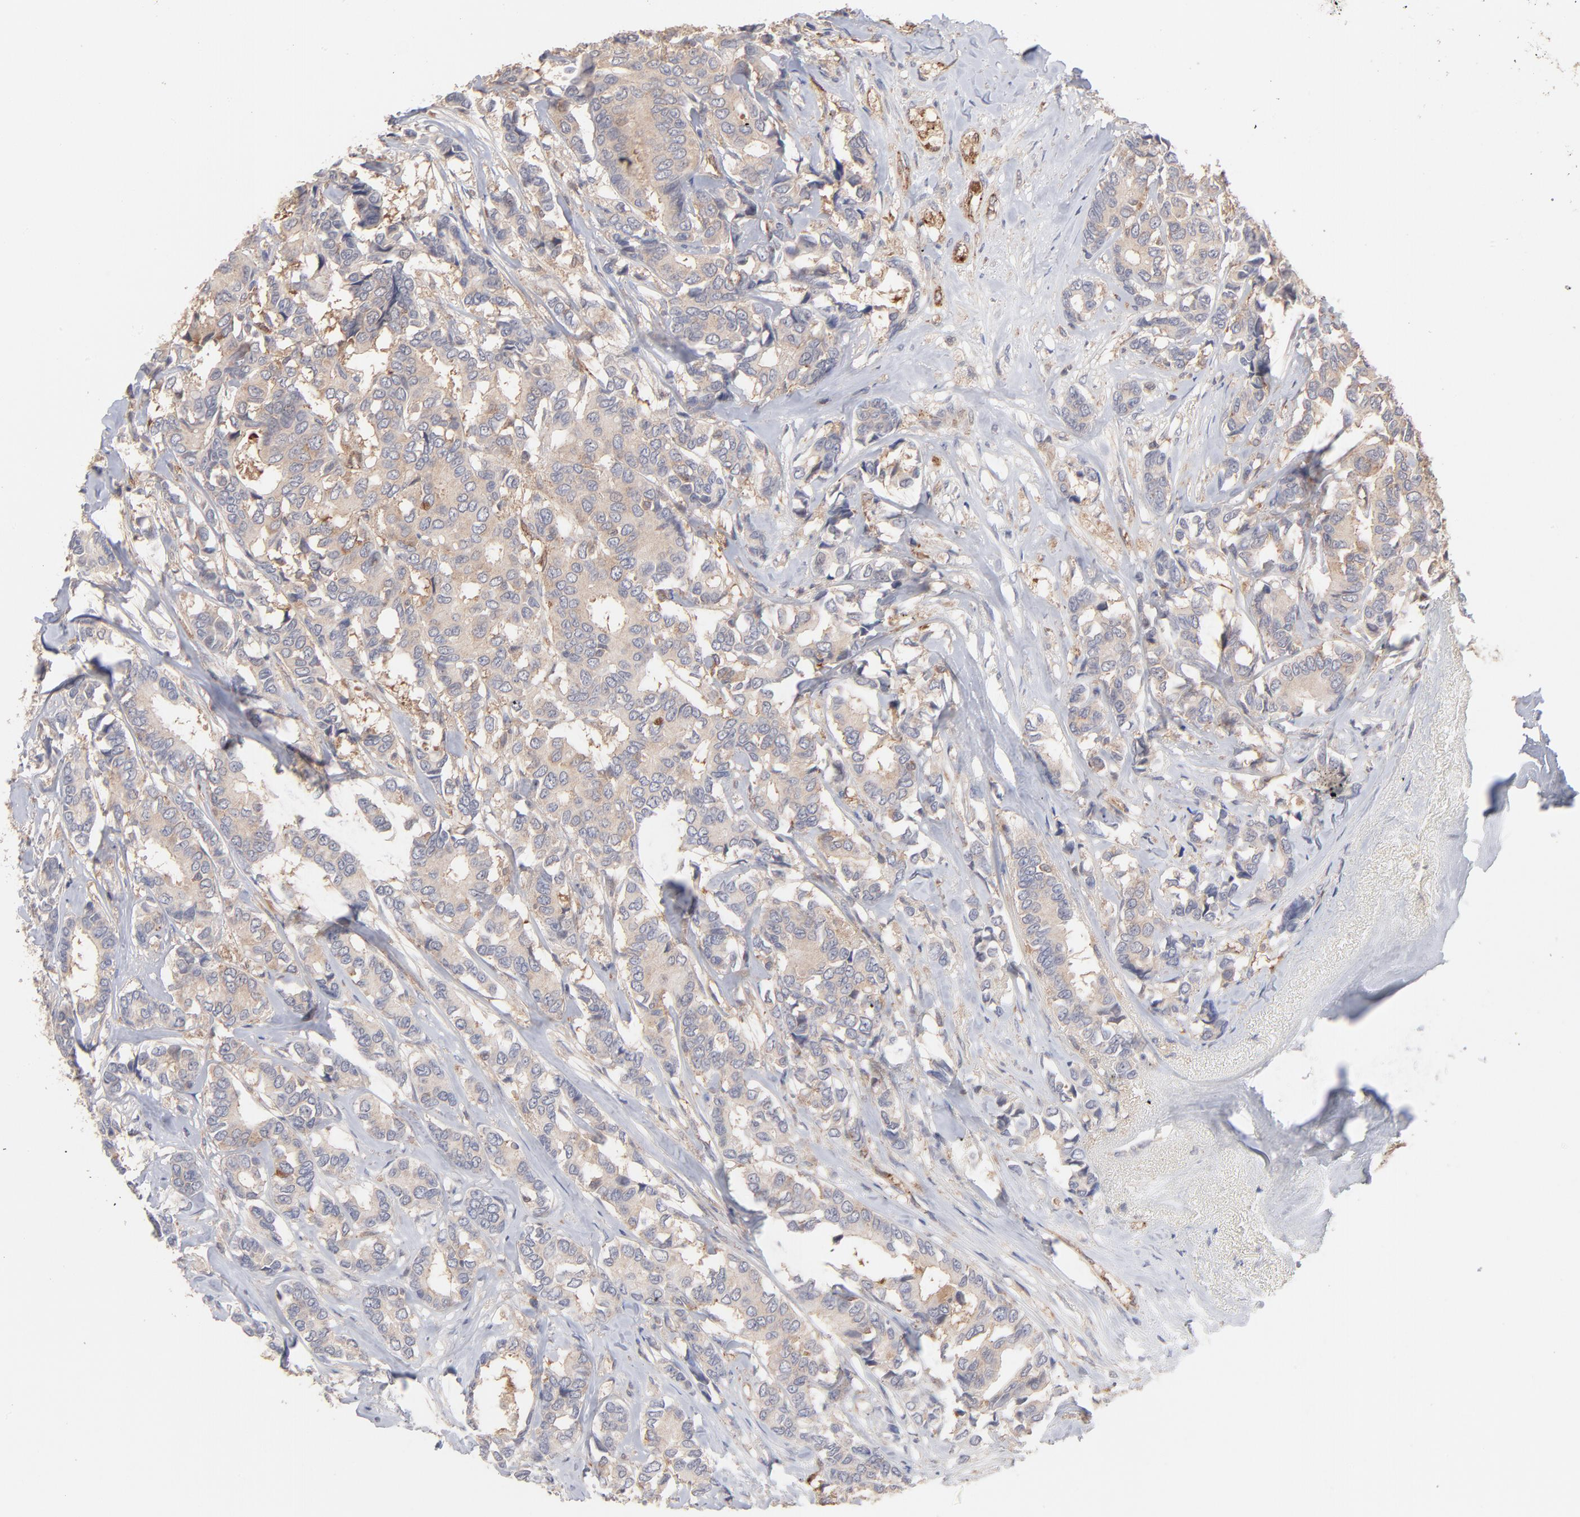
{"staining": {"intensity": "weak", "quantity": ">75%", "location": "cytoplasmic/membranous"}, "tissue": "breast cancer", "cell_type": "Tumor cells", "image_type": "cancer", "snomed": [{"axis": "morphology", "description": "Duct carcinoma"}, {"axis": "topography", "description": "Breast"}], "caption": "About >75% of tumor cells in human breast cancer reveal weak cytoplasmic/membranous protein staining as visualized by brown immunohistochemical staining.", "gene": "IVNS1ABP", "patient": {"sex": "female", "age": 87}}